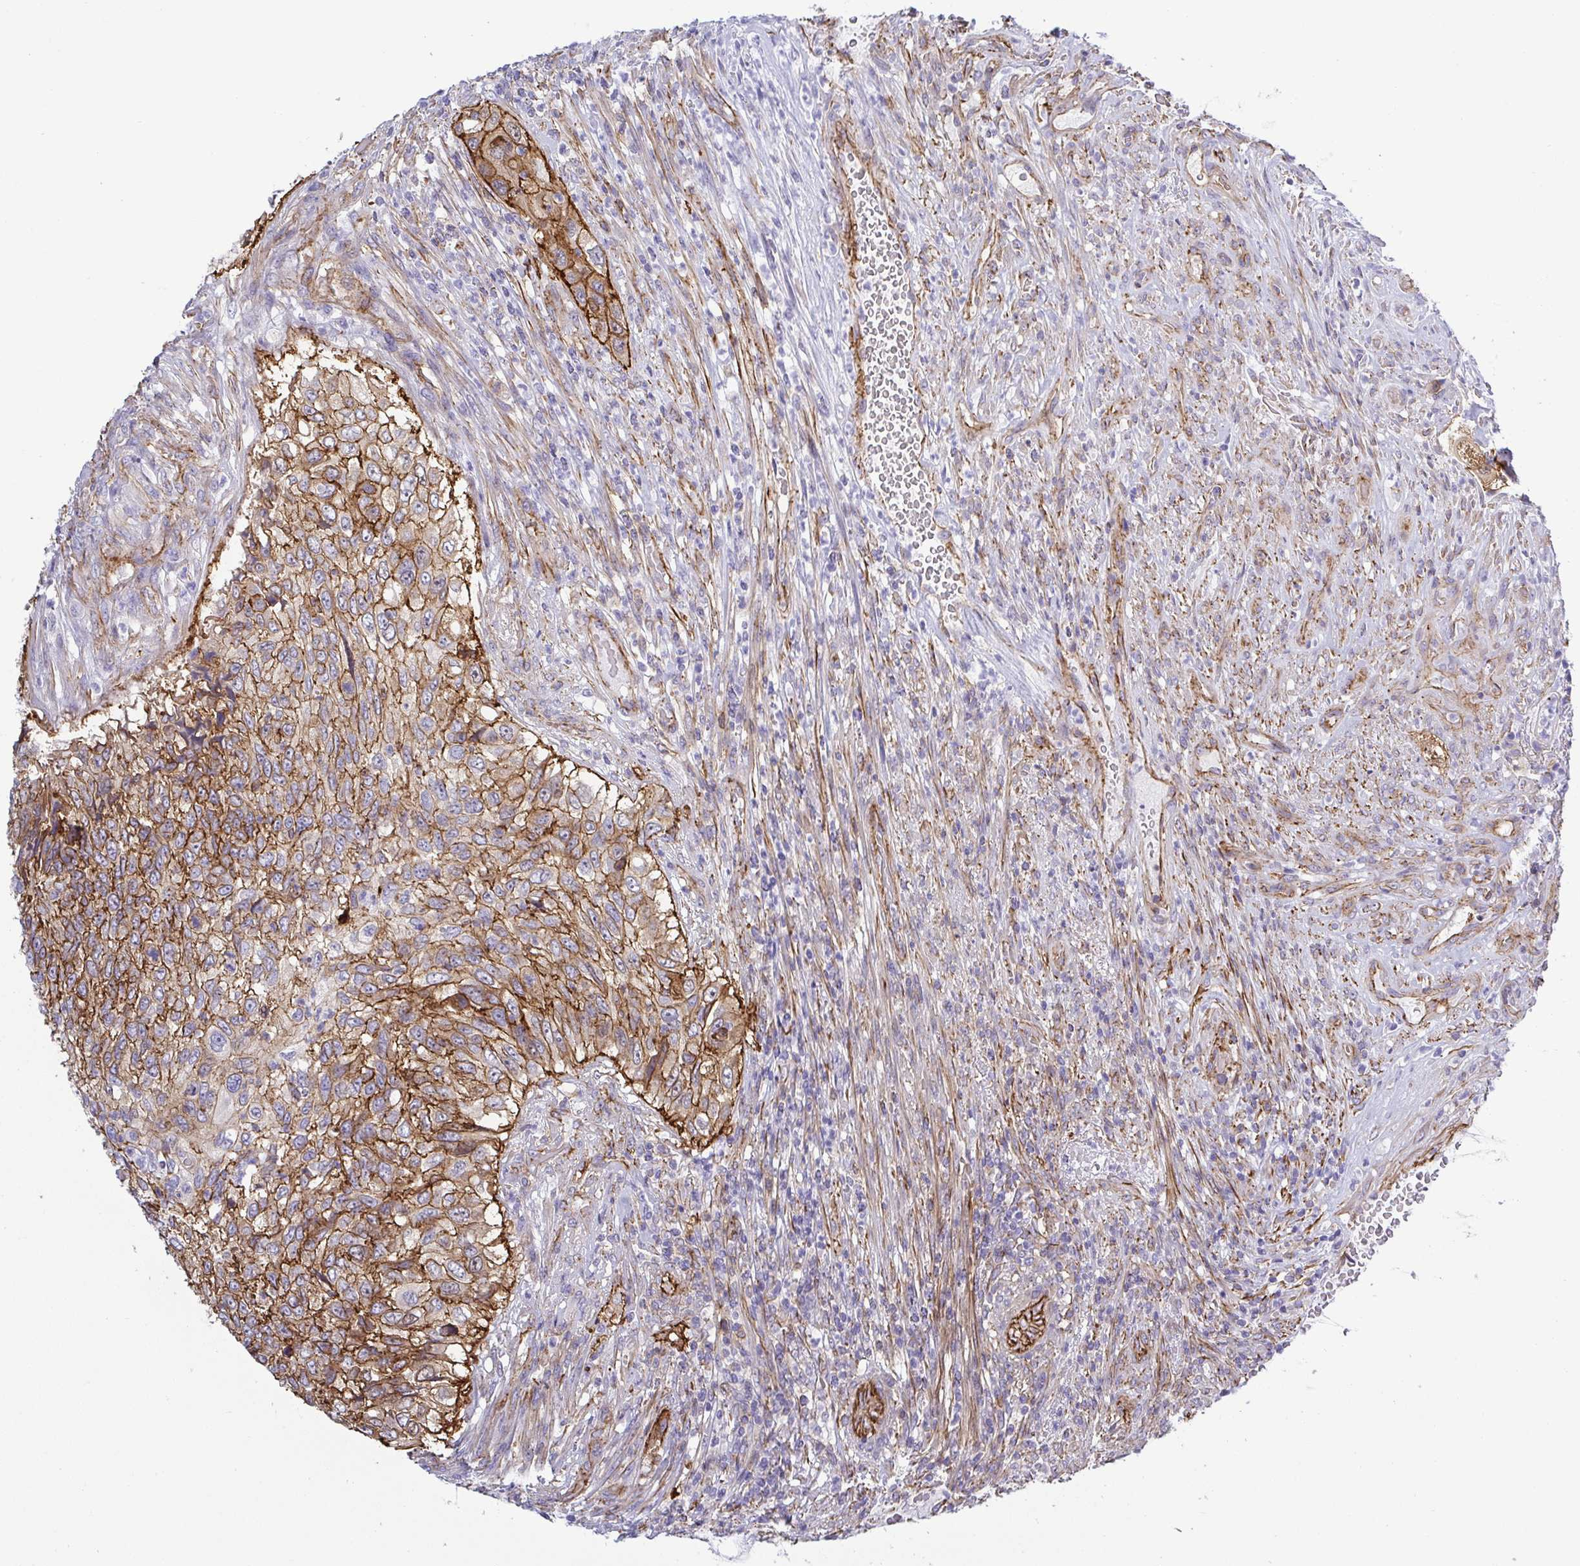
{"staining": {"intensity": "moderate", "quantity": ">75%", "location": "cytoplasmic/membranous"}, "tissue": "urothelial cancer", "cell_type": "Tumor cells", "image_type": "cancer", "snomed": [{"axis": "morphology", "description": "Urothelial carcinoma, High grade"}, {"axis": "topography", "description": "Urinary bladder"}], "caption": "Human urothelial cancer stained with a protein marker displays moderate staining in tumor cells.", "gene": "LIMA1", "patient": {"sex": "female", "age": 60}}